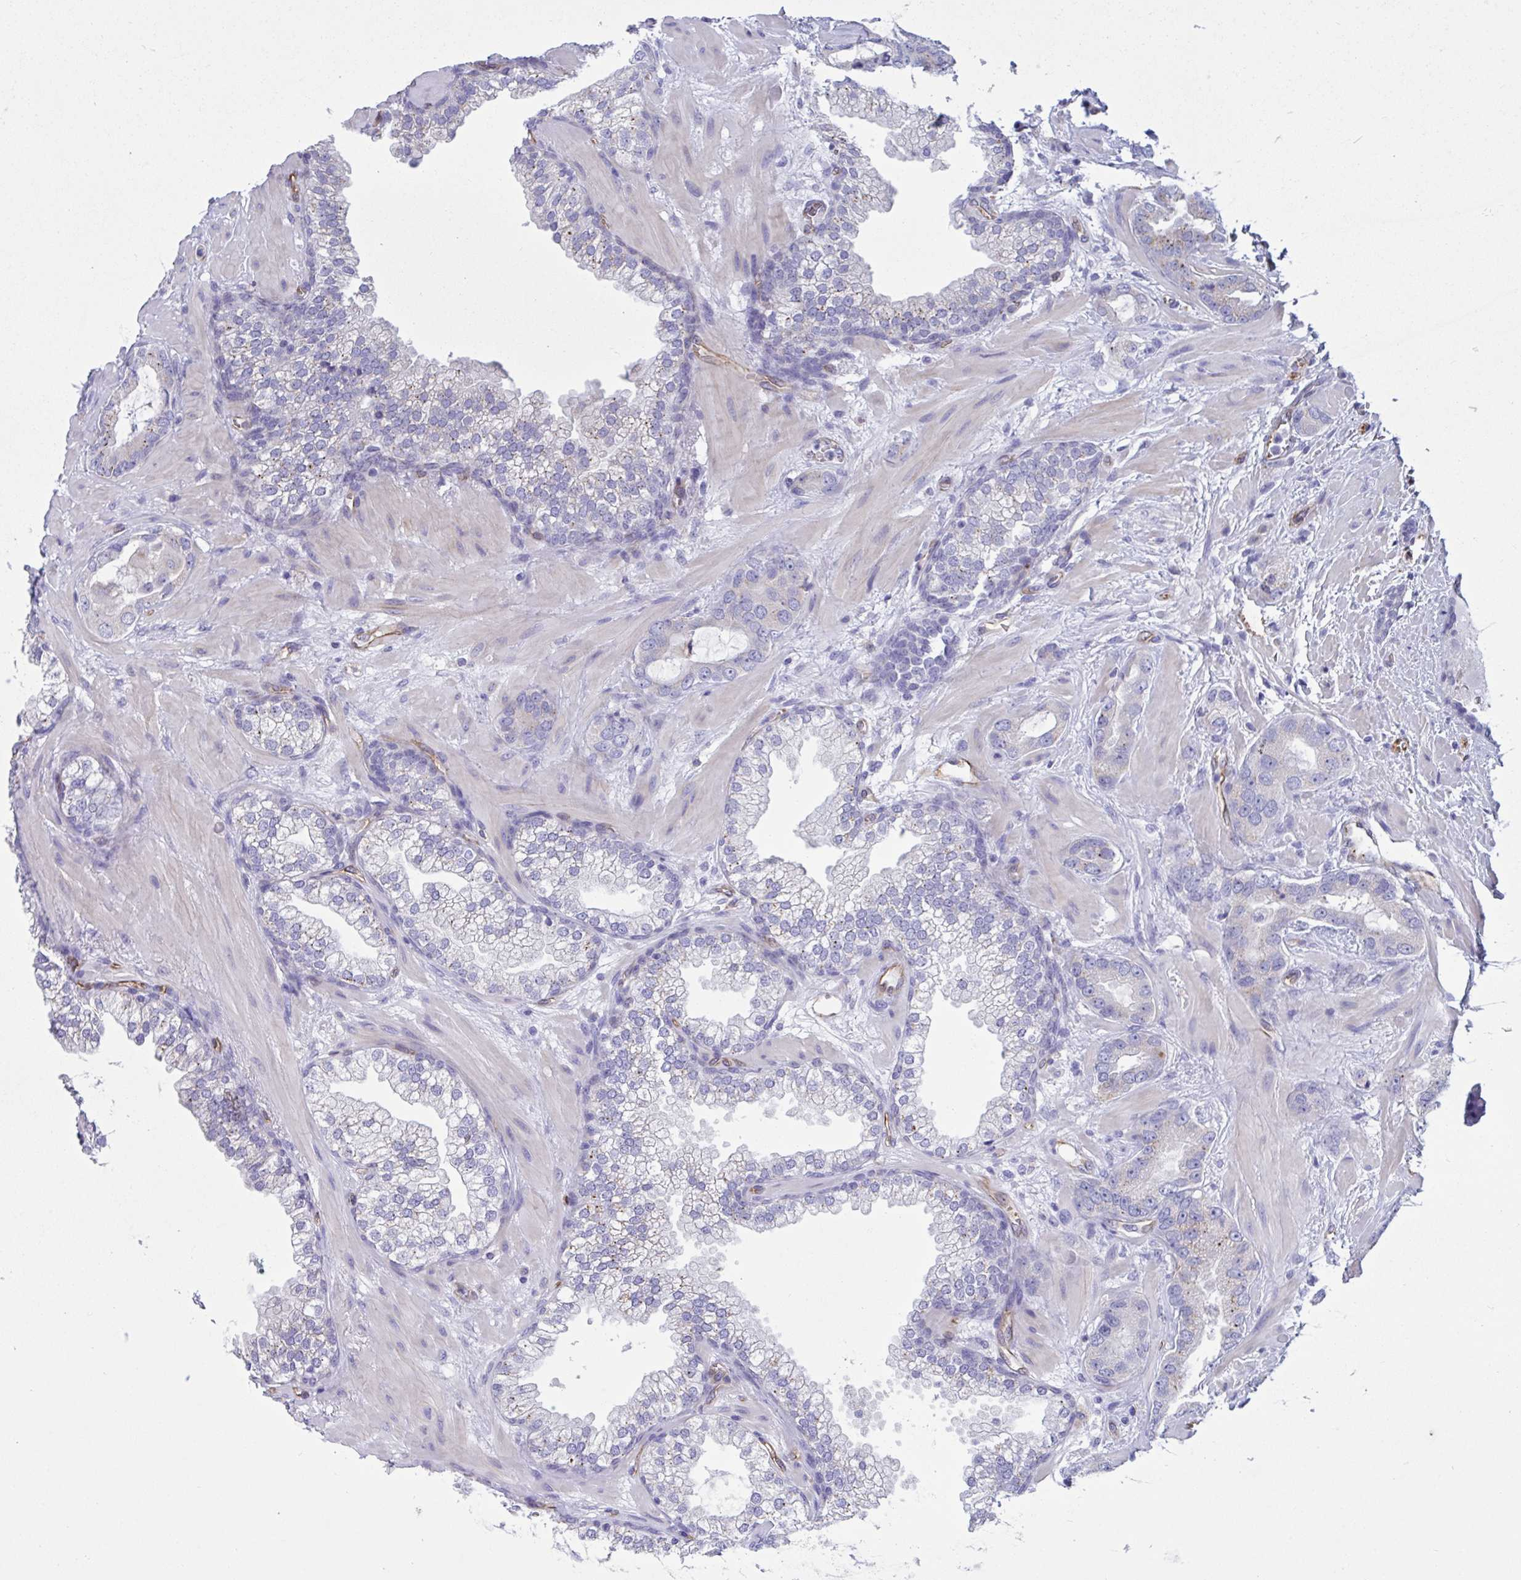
{"staining": {"intensity": "negative", "quantity": "none", "location": "none"}, "tissue": "prostate cancer", "cell_type": "Tumor cells", "image_type": "cancer", "snomed": [{"axis": "morphology", "description": "Adenocarcinoma, Low grade"}, {"axis": "topography", "description": "Prostate"}], "caption": "DAB immunohistochemical staining of prostate cancer displays no significant expression in tumor cells. The staining is performed using DAB (3,3'-diaminobenzidine) brown chromogen with nuclei counter-stained in using hematoxylin.", "gene": "RPL22L1", "patient": {"sex": "male", "age": 62}}